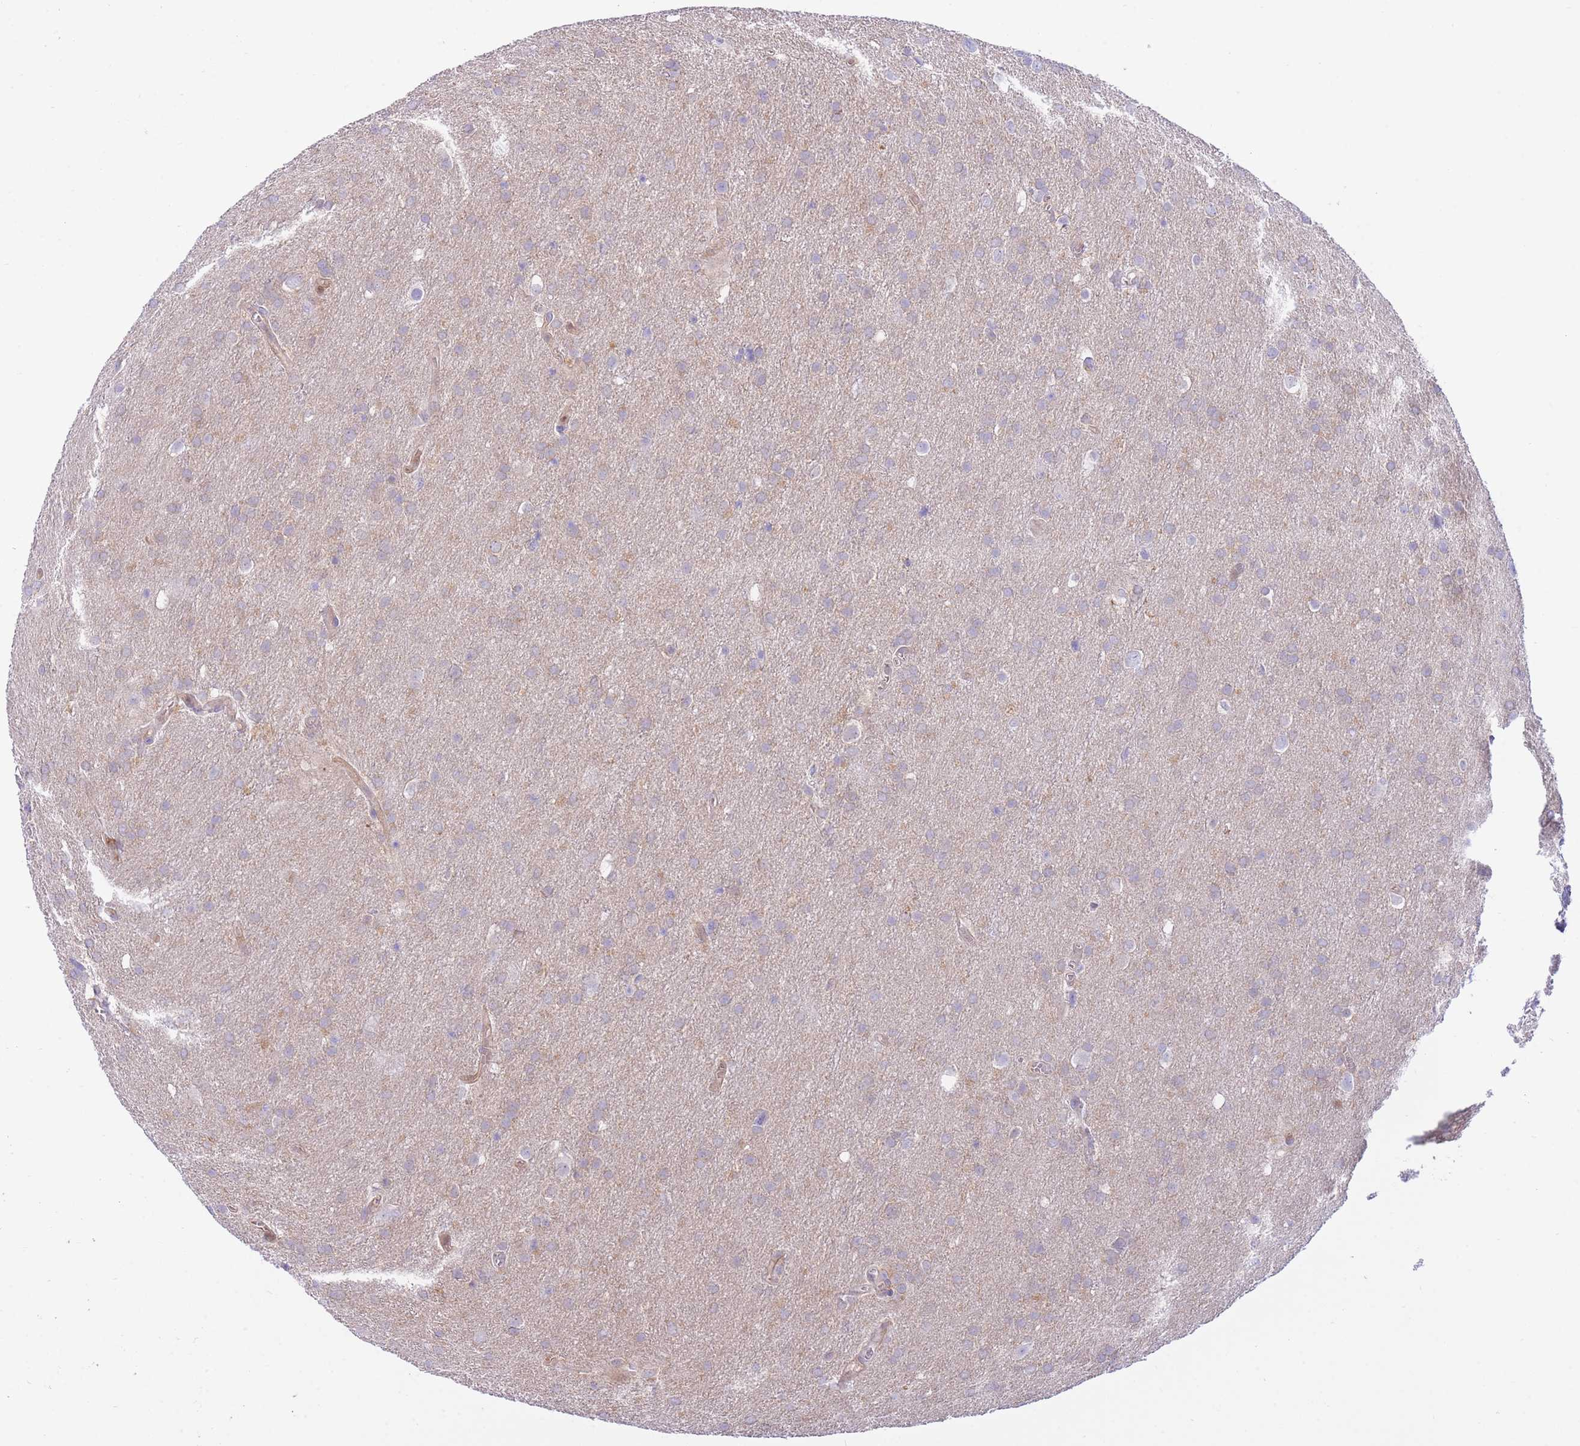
{"staining": {"intensity": "weak", "quantity": ">75%", "location": "cytoplasmic/membranous"}, "tissue": "glioma", "cell_type": "Tumor cells", "image_type": "cancer", "snomed": [{"axis": "morphology", "description": "Glioma, malignant, Low grade"}, {"axis": "topography", "description": "Brain"}], "caption": "Malignant glioma (low-grade) stained with IHC reveals weak cytoplasmic/membranous positivity in approximately >75% of tumor cells.", "gene": "NAMPT", "patient": {"sex": "female", "age": 32}}